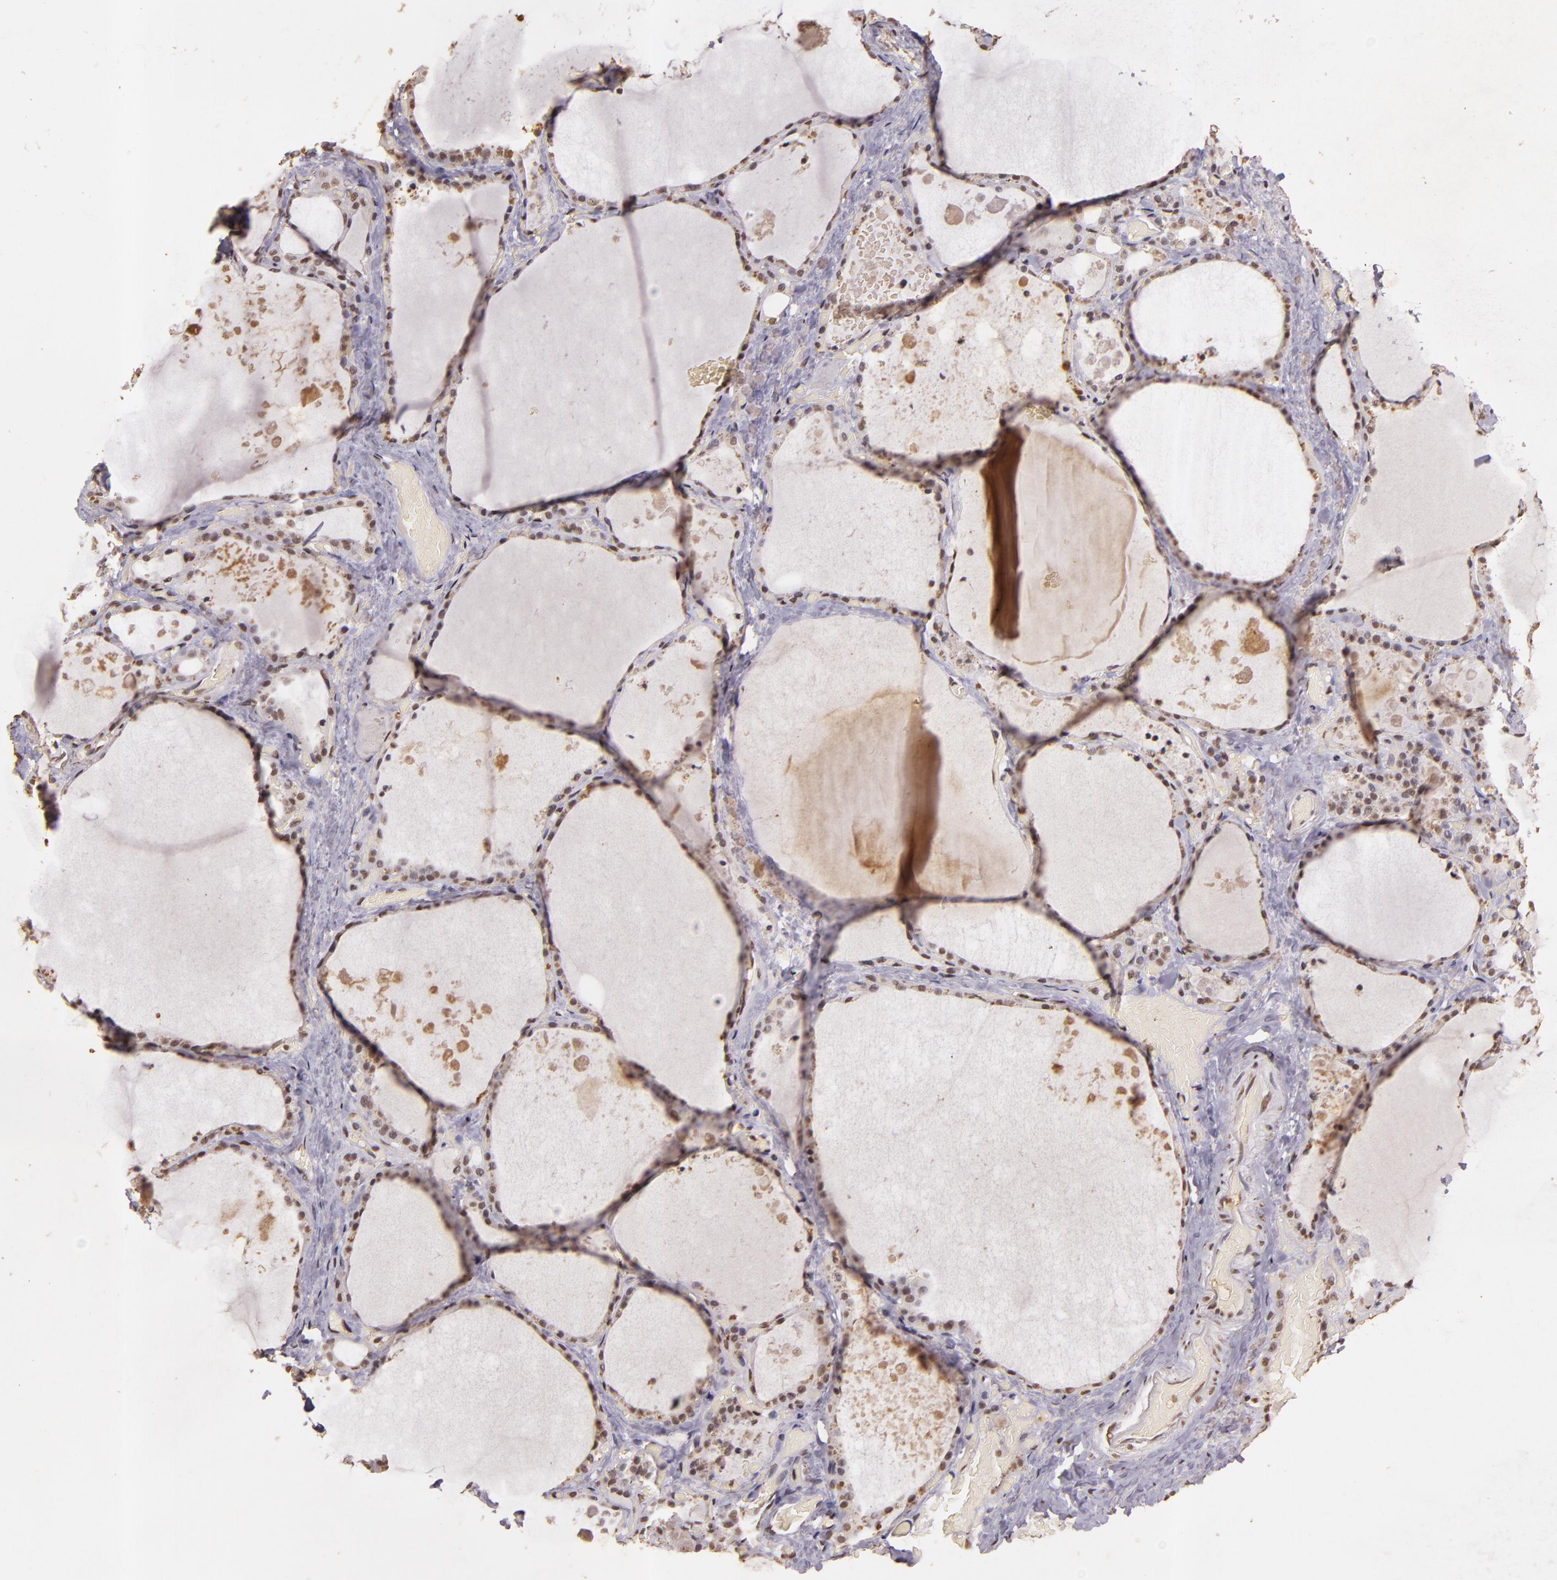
{"staining": {"intensity": "moderate", "quantity": "25%-75%", "location": "nuclear"}, "tissue": "thyroid gland", "cell_type": "Glandular cells", "image_type": "normal", "snomed": [{"axis": "morphology", "description": "Normal tissue, NOS"}, {"axis": "topography", "description": "Thyroid gland"}], "caption": "Immunohistochemical staining of benign thyroid gland reveals medium levels of moderate nuclear positivity in approximately 25%-75% of glandular cells. (DAB (3,3'-diaminobenzidine) = brown stain, brightfield microscopy at high magnification).", "gene": "CBX3", "patient": {"sex": "male", "age": 61}}